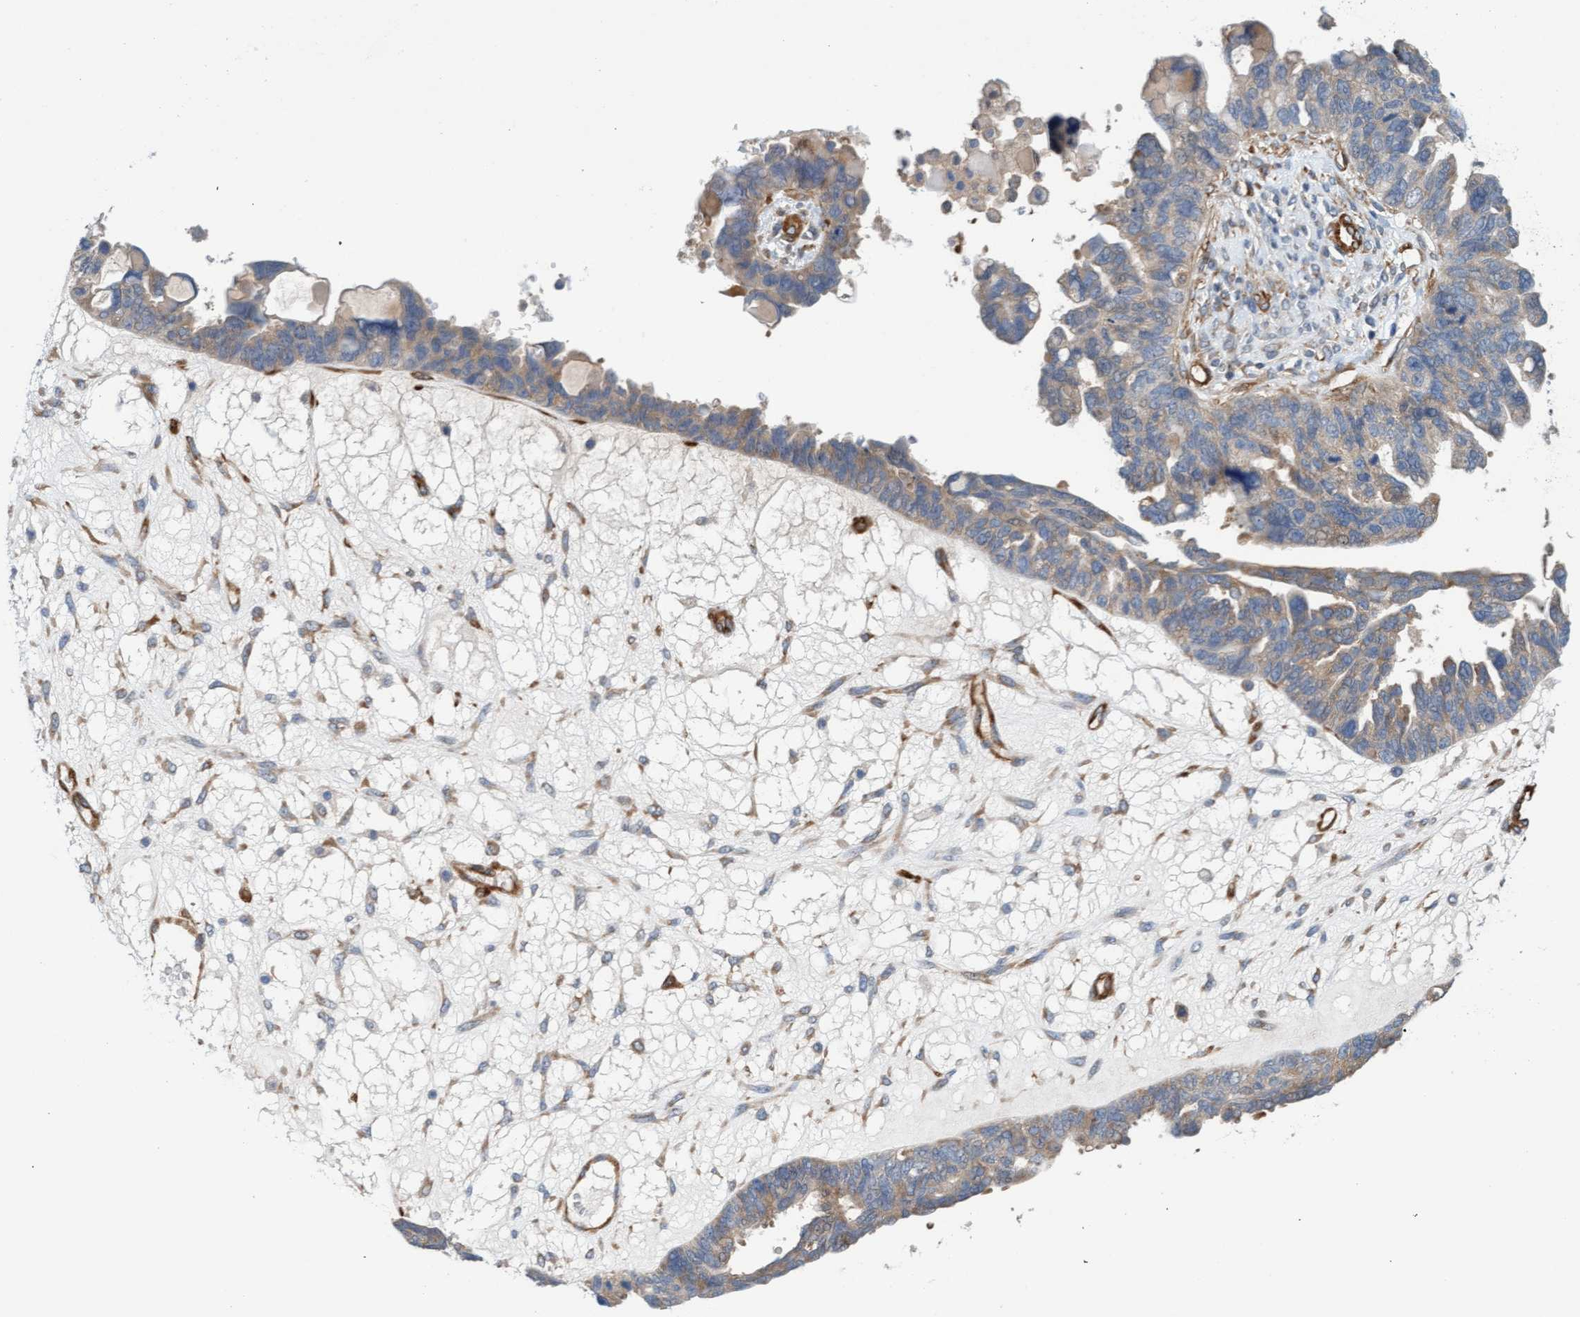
{"staining": {"intensity": "weak", "quantity": "25%-75%", "location": "cytoplasmic/membranous"}, "tissue": "ovarian cancer", "cell_type": "Tumor cells", "image_type": "cancer", "snomed": [{"axis": "morphology", "description": "Cystadenocarcinoma, serous, NOS"}, {"axis": "topography", "description": "Ovary"}], "caption": "IHC photomicrograph of ovarian cancer stained for a protein (brown), which displays low levels of weak cytoplasmic/membranous expression in about 25%-75% of tumor cells.", "gene": "FMNL3", "patient": {"sex": "female", "age": 79}}